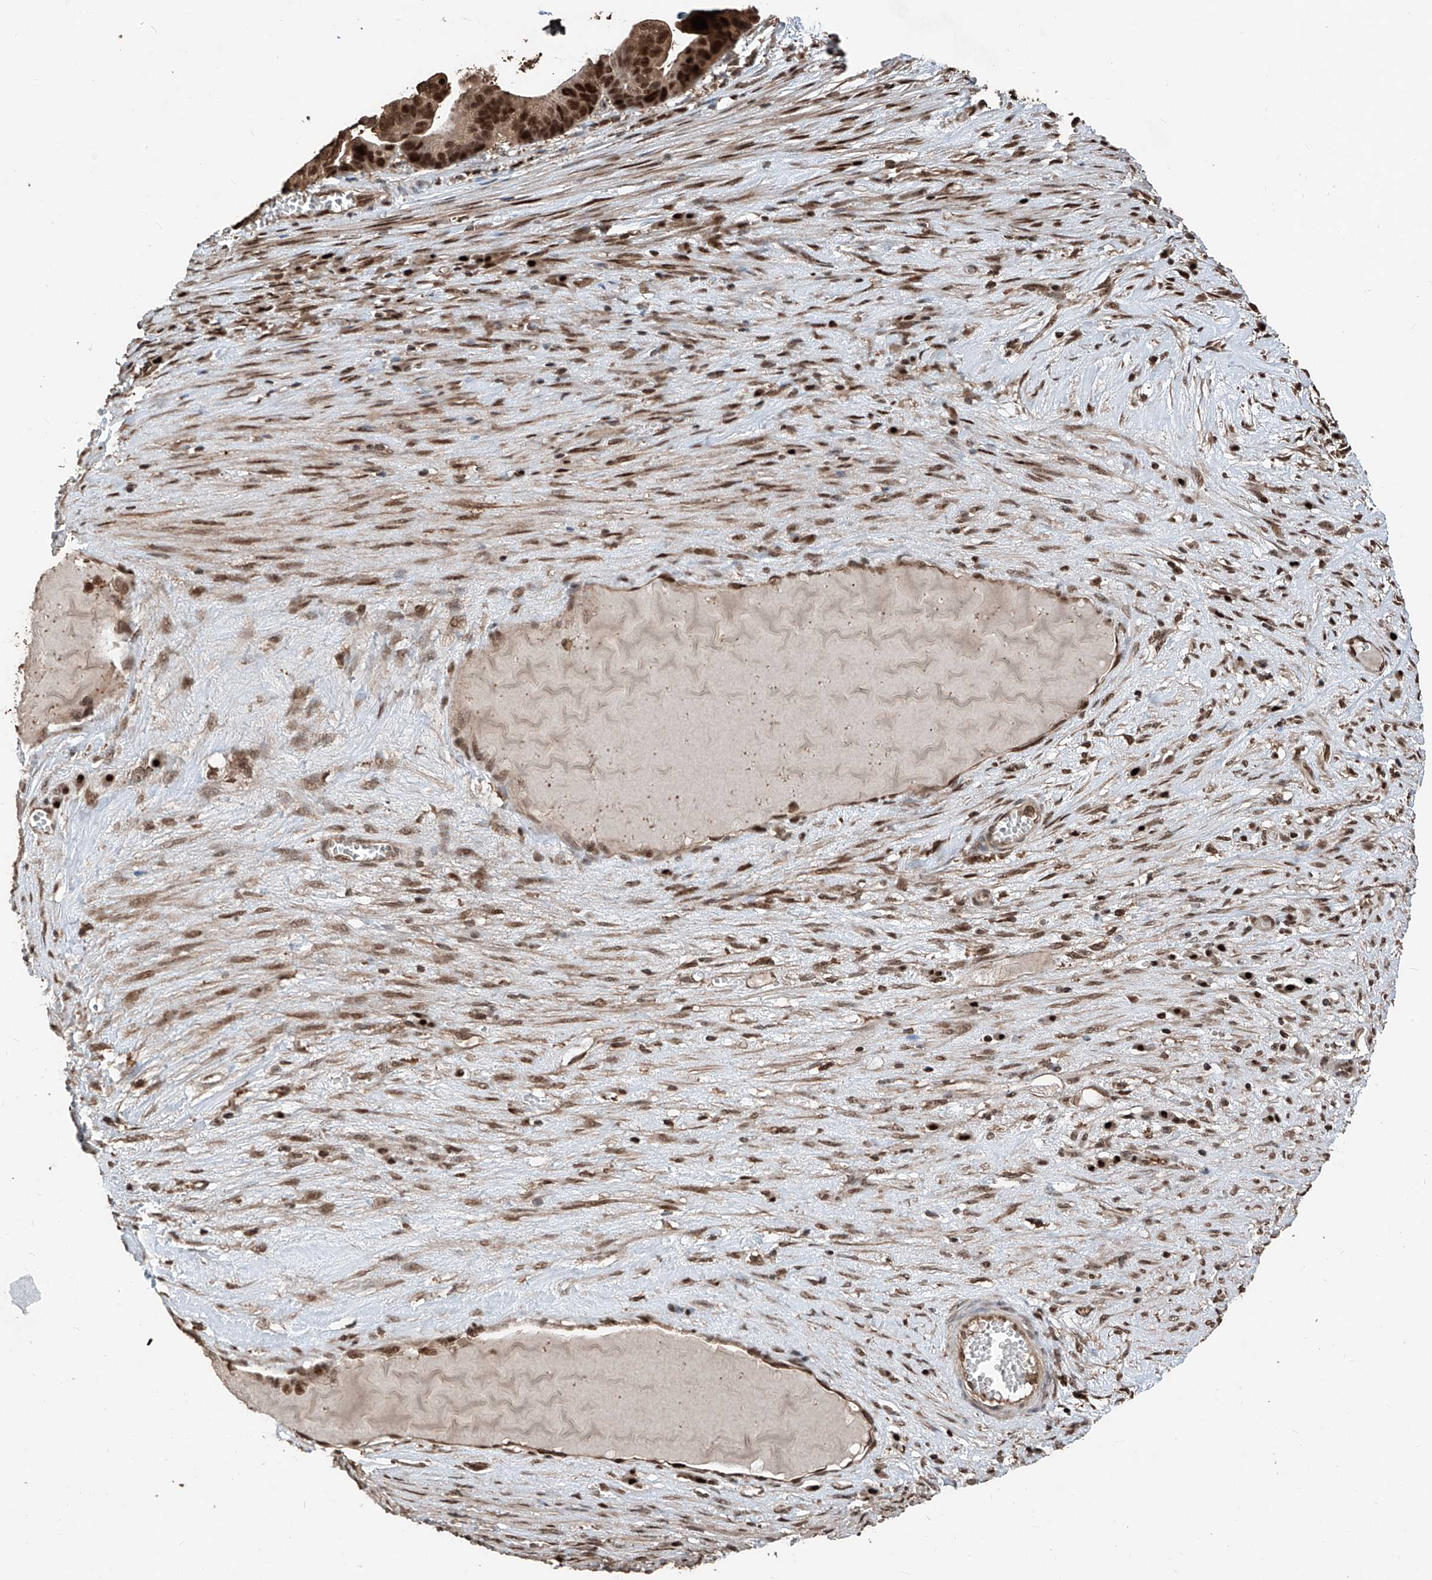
{"staining": {"intensity": "moderate", "quantity": ">75%", "location": "cytoplasmic/membranous,nuclear"}, "tissue": "ovarian cancer", "cell_type": "Tumor cells", "image_type": "cancer", "snomed": [{"axis": "morphology", "description": "Cystadenocarcinoma, serous, NOS"}, {"axis": "topography", "description": "Ovary"}], "caption": "Immunohistochemical staining of ovarian cancer (serous cystadenocarcinoma) shows moderate cytoplasmic/membranous and nuclear protein expression in about >75% of tumor cells.", "gene": "RMND1", "patient": {"sex": "female", "age": 56}}